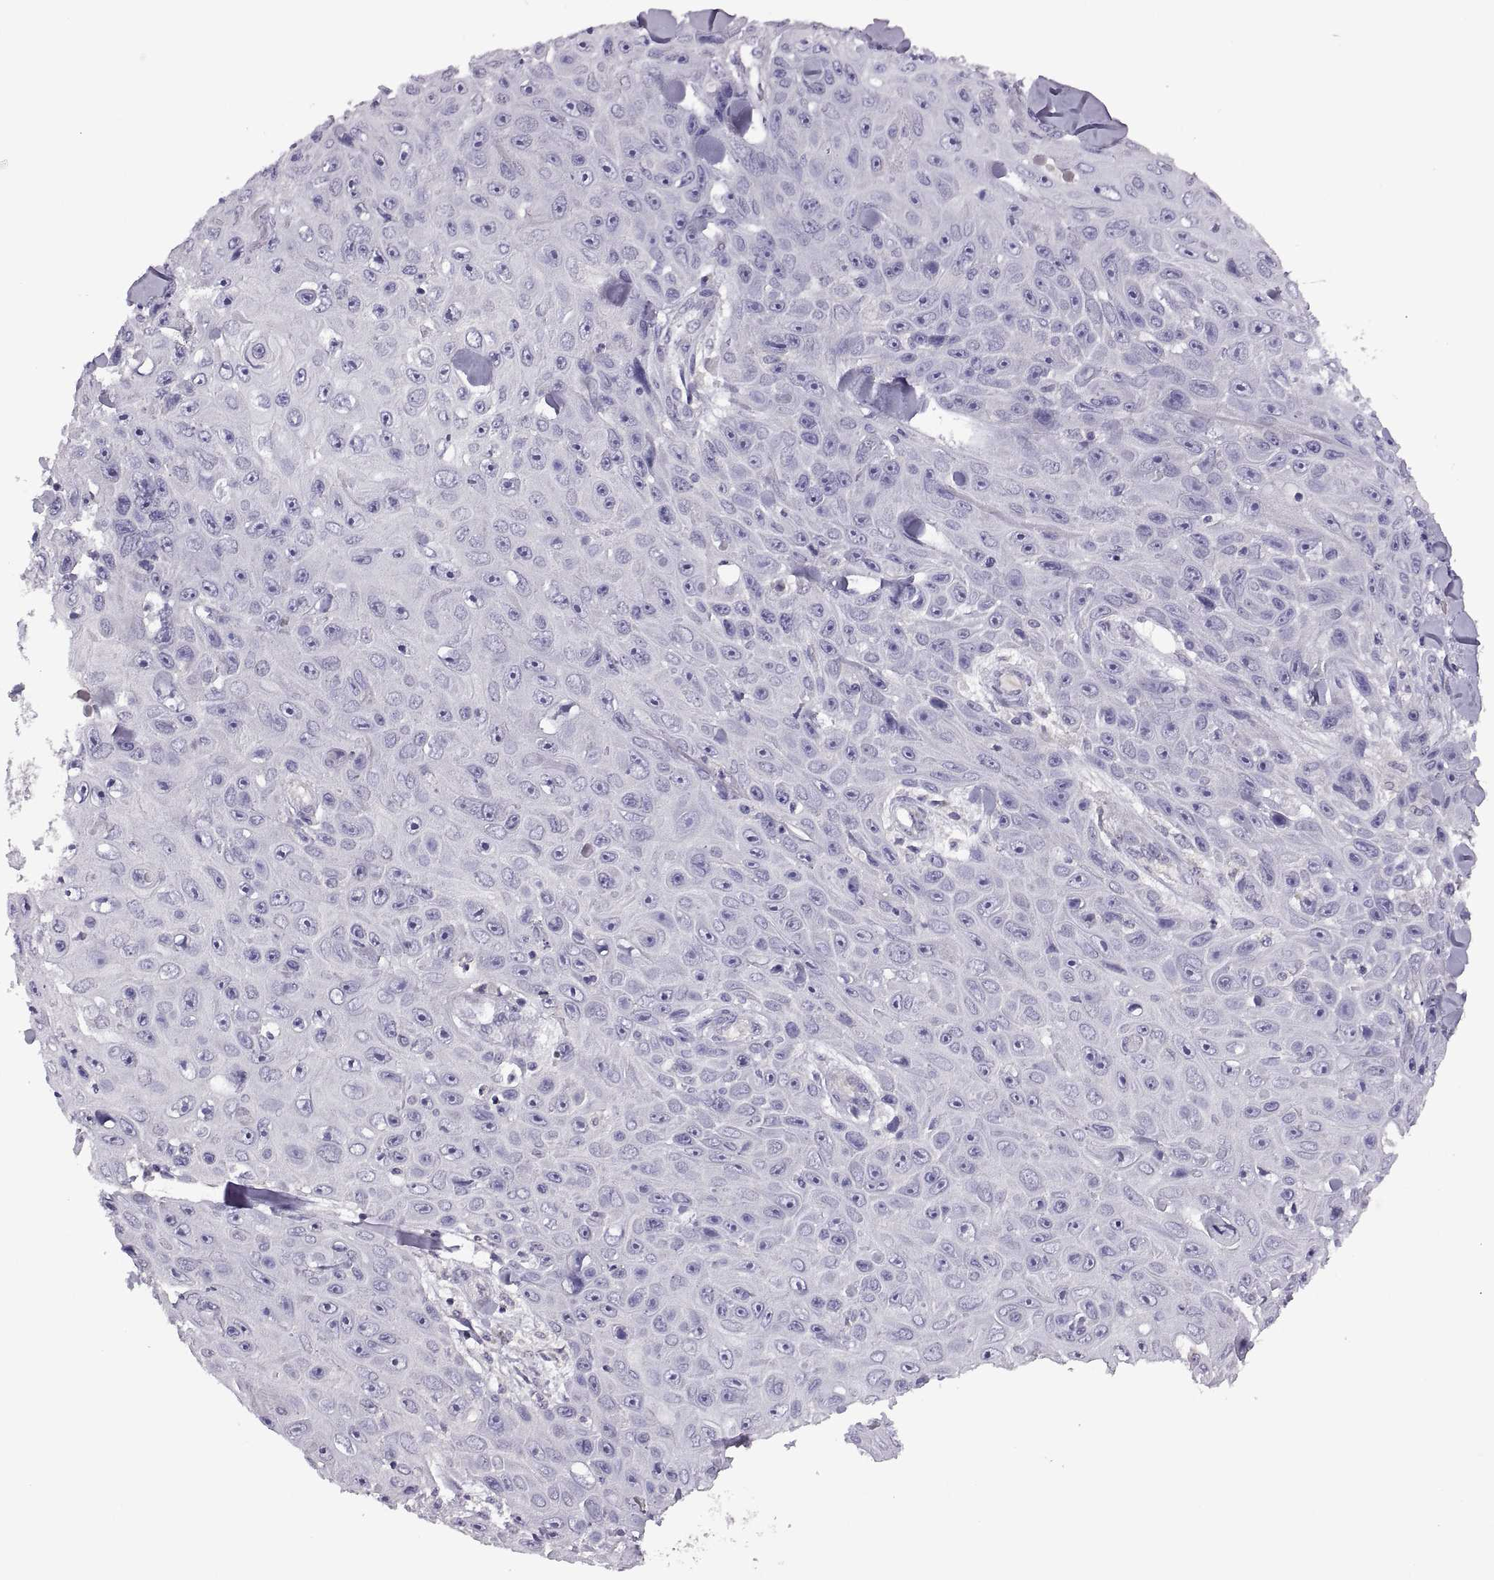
{"staining": {"intensity": "negative", "quantity": "none", "location": "none"}, "tissue": "skin cancer", "cell_type": "Tumor cells", "image_type": "cancer", "snomed": [{"axis": "morphology", "description": "Squamous cell carcinoma, NOS"}, {"axis": "topography", "description": "Skin"}], "caption": "An immunohistochemistry (IHC) histopathology image of skin cancer (squamous cell carcinoma) is shown. There is no staining in tumor cells of skin cancer (squamous cell carcinoma). (DAB immunohistochemistry visualized using brightfield microscopy, high magnification).", "gene": "TBX19", "patient": {"sex": "male", "age": 82}}